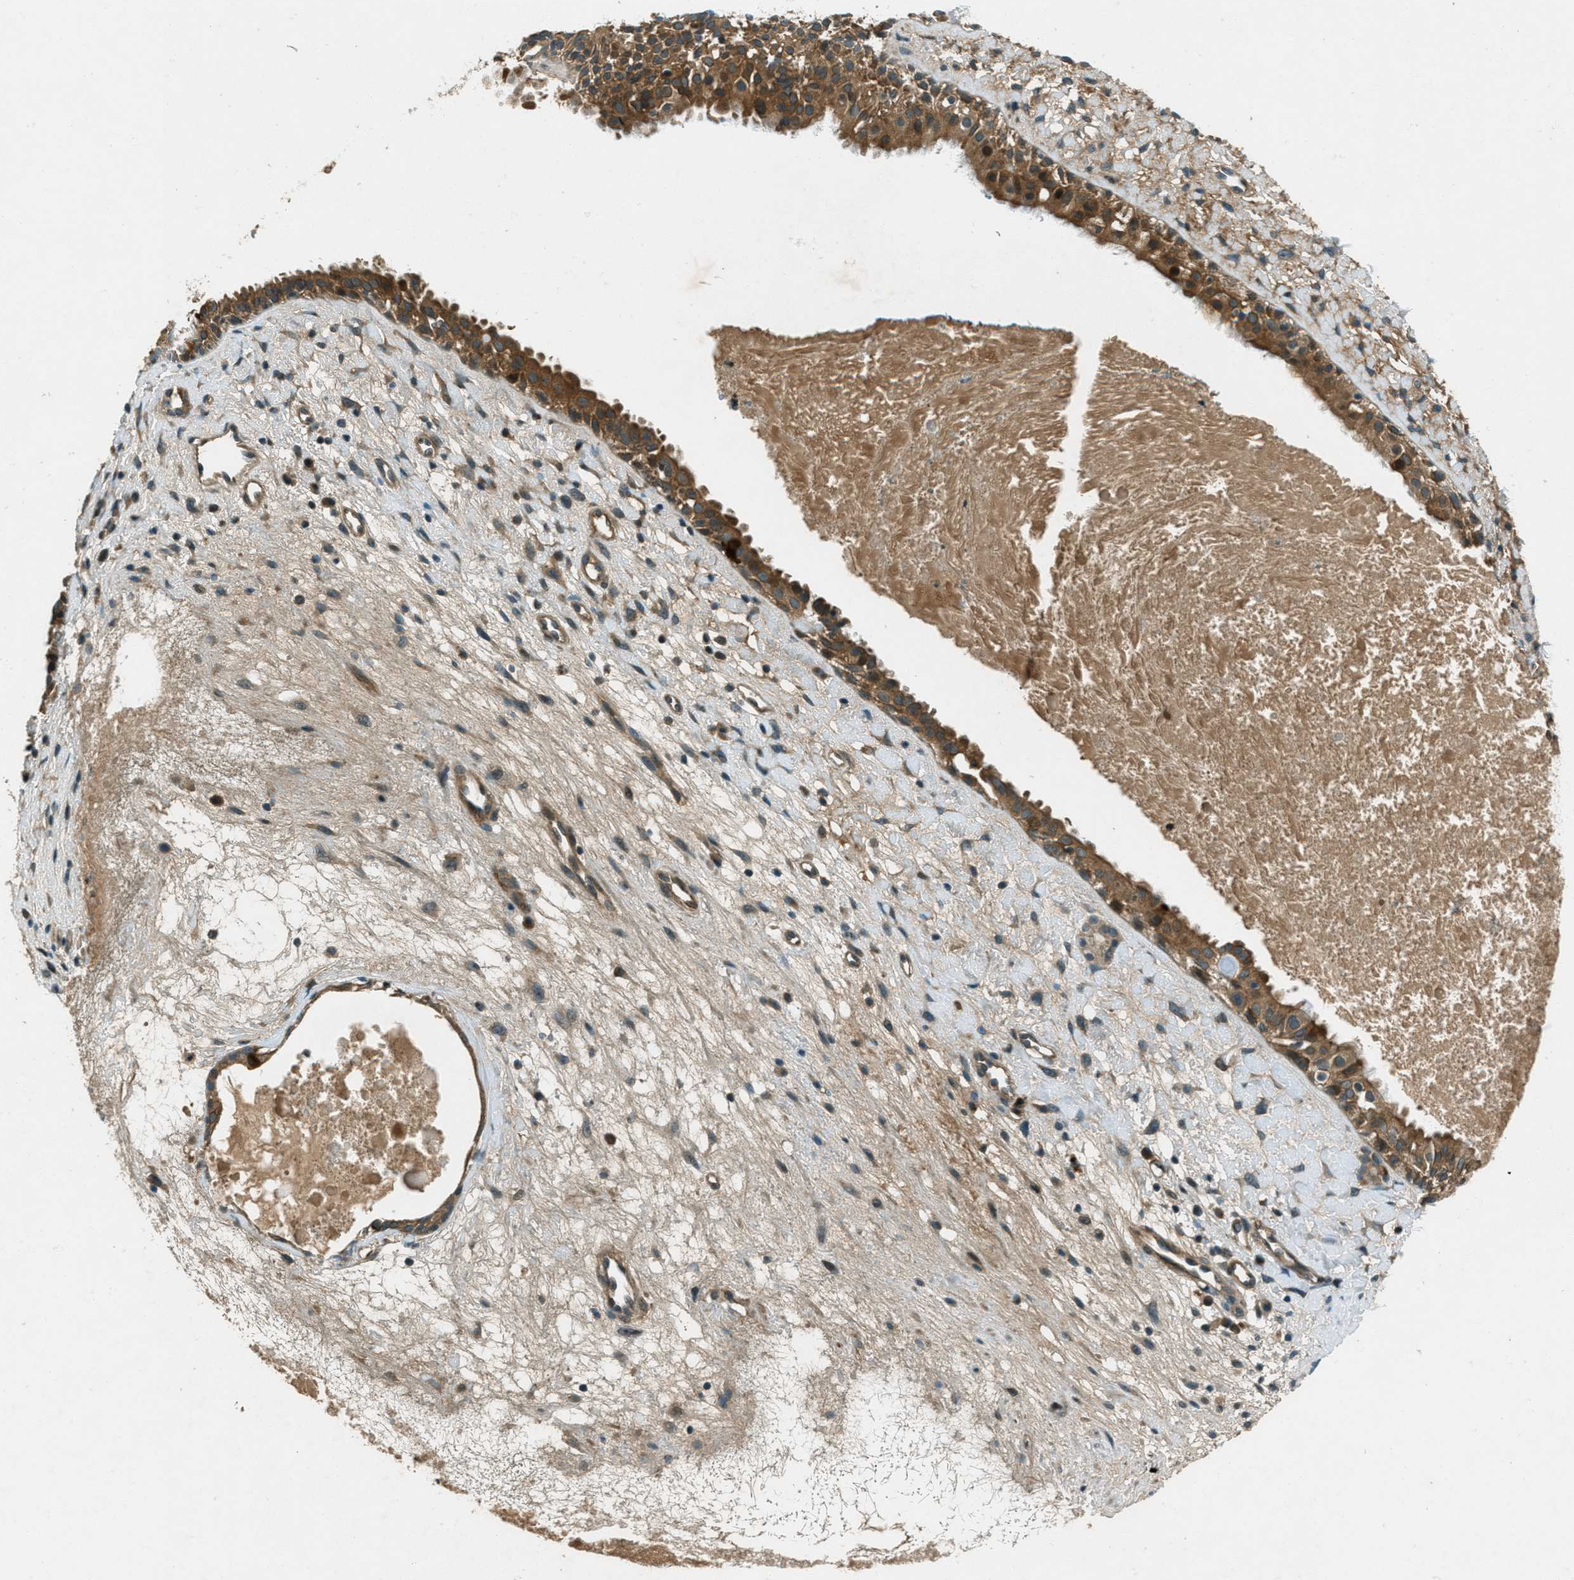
{"staining": {"intensity": "moderate", "quantity": ">75%", "location": "cytoplasmic/membranous"}, "tissue": "nasopharynx", "cell_type": "Respiratory epithelial cells", "image_type": "normal", "snomed": [{"axis": "morphology", "description": "Normal tissue, NOS"}, {"axis": "topography", "description": "Nasopharynx"}], "caption": "The image shows staining of benign nasopharynx, revealing moderate cytoplasmic/membranous protein positivity (brown color) within respiratory epithelial cells.", "gene": "STK11", "patient": {"sex": "male", "age": 22}}